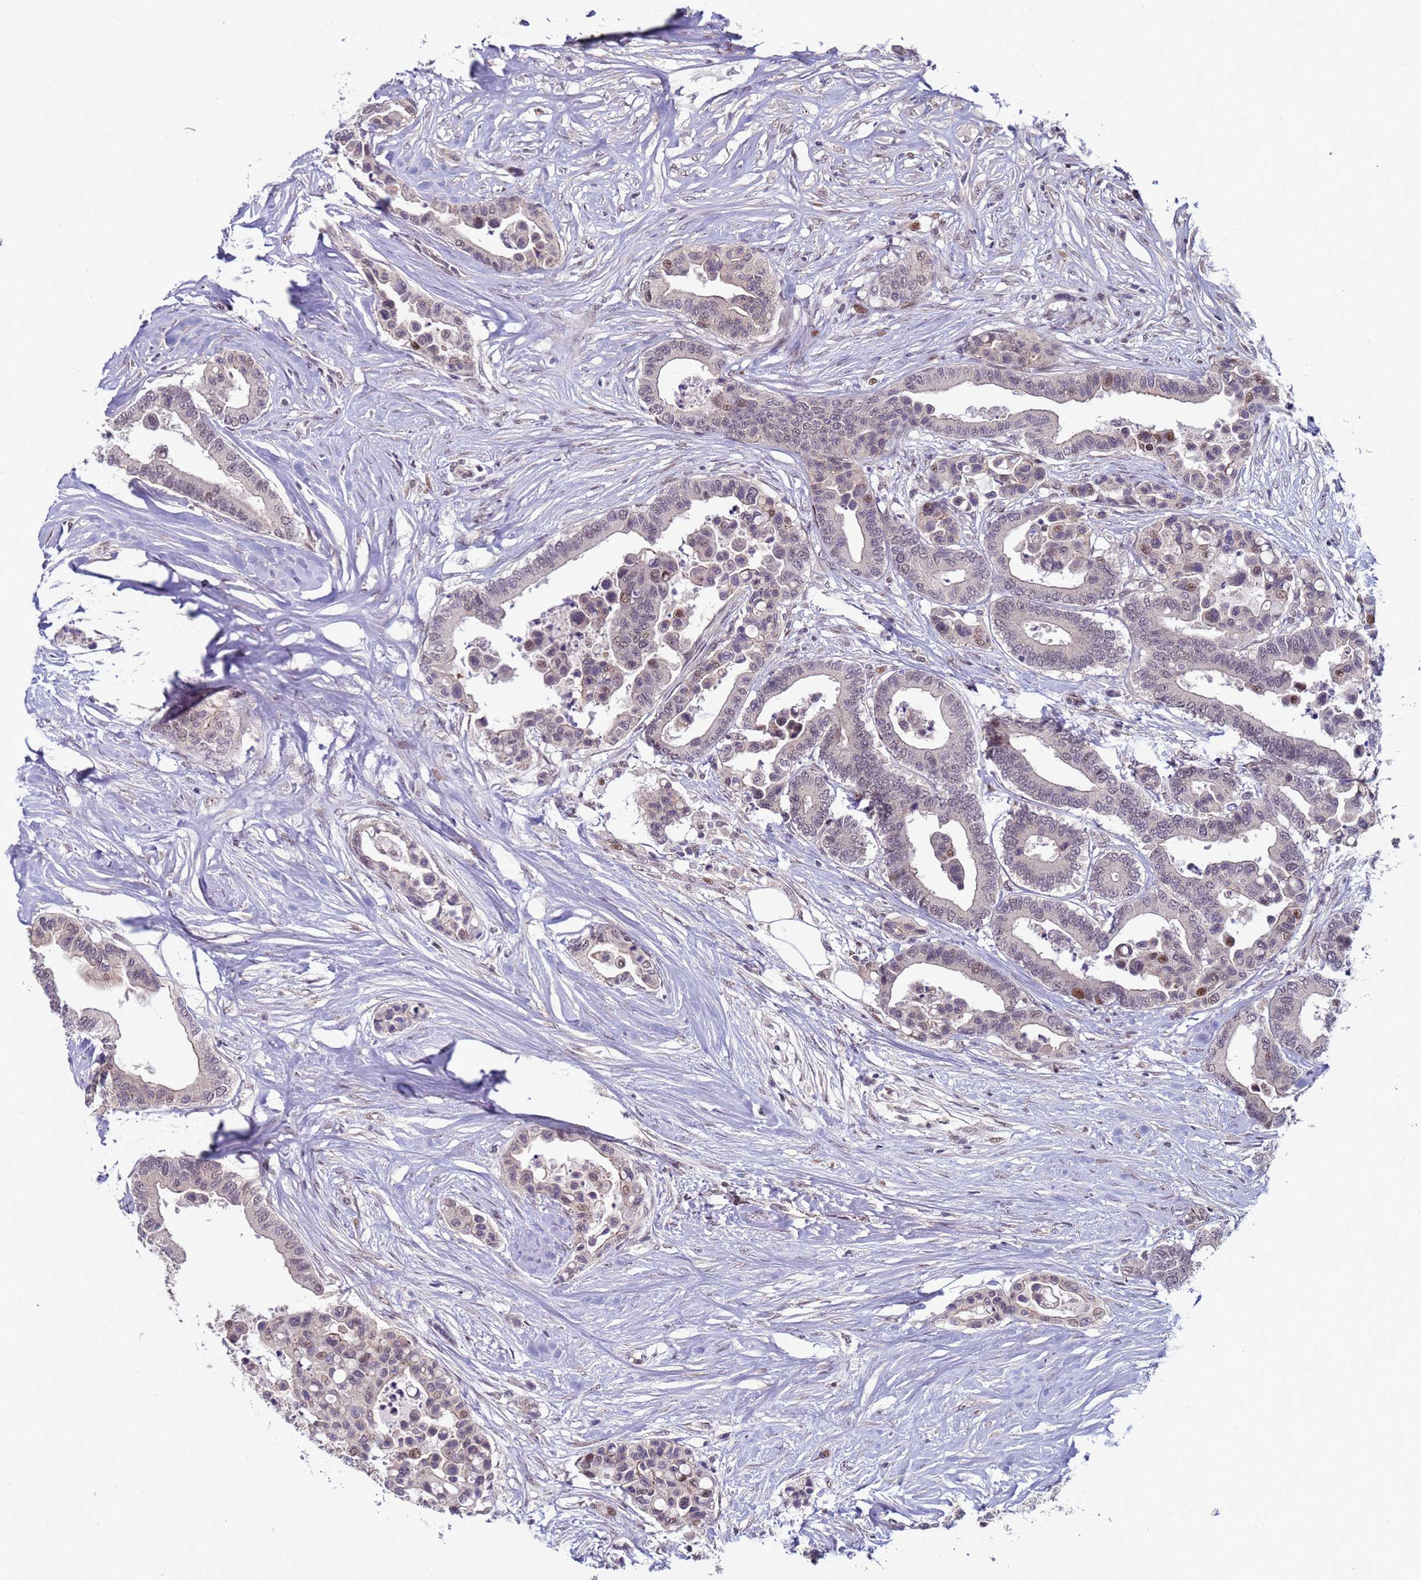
{"staining": {"intensity": "negative", "quantity": "none", "location": "none"}, "tissue": "colorectal cancer", "cell_type": "Tumor cells", "image_type": "cancer", "snomed": [{"axis": "morphology", "description": "Adenocarcinoma, NOS"}, {"axis": "topography", "description": "Colon"}], "caption": "This is an IHC micrograph of colorectal adenocarcinoma. There is no staining in tumor cells.", "gene": "SHC3", "patient": {"sex": "male", "age": 82}}